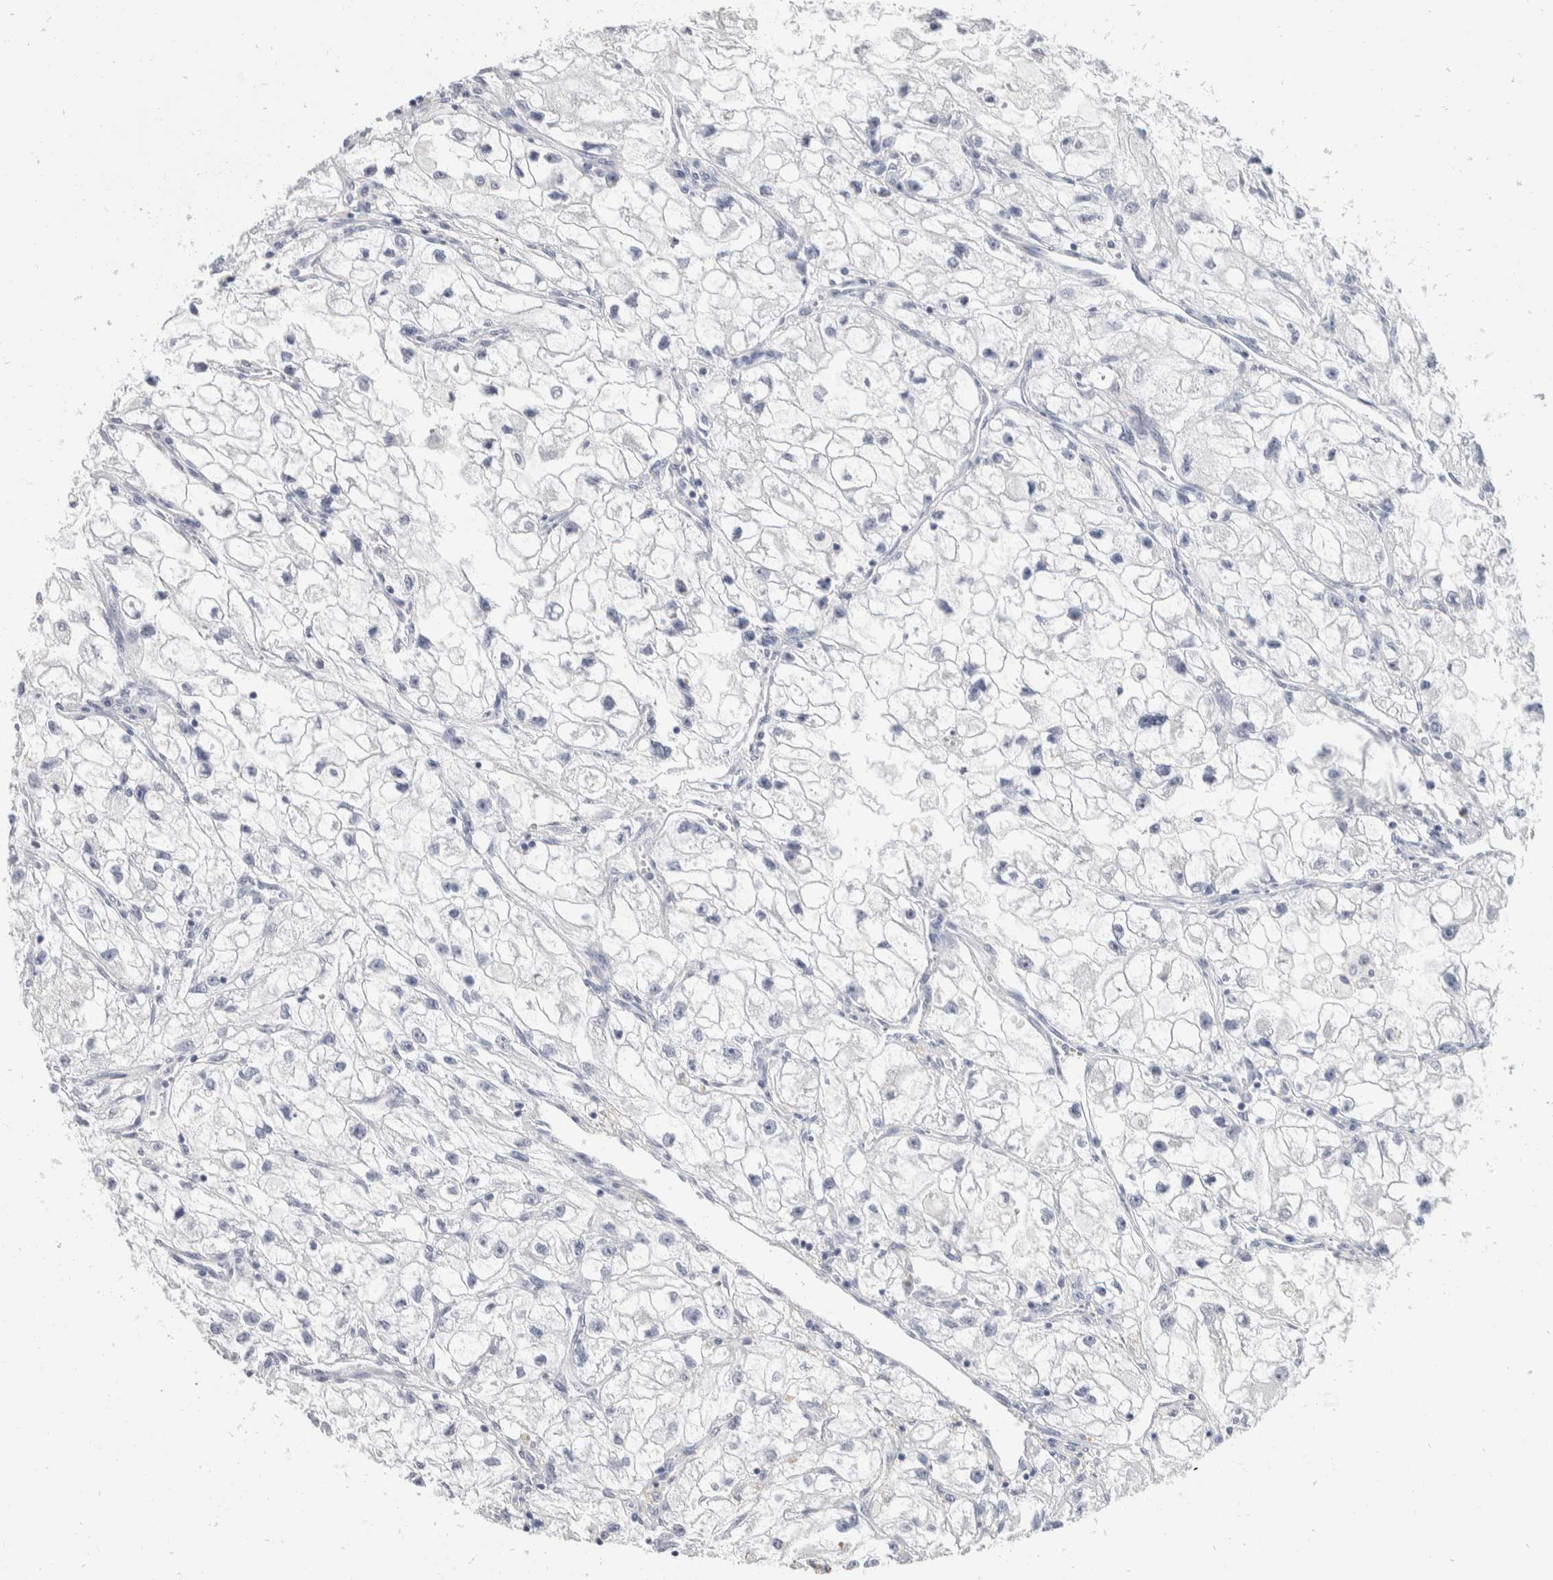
{"staining": {"intensity": "negative", "quantity": "none", "location": "none"}, "tissue": "renal cancer", "cell_type": "Tumor cells", "image_type": "cancer", "snomed": [{"axis": "morphology", "description": "Adenocarcinoma, NOS"}, {"axis": "topography", "description": "Kidney"}], "caption": "This is a photomicrograph of immunohistochemistry (IHC) staining of renal cancer, which shows no staining in tumor cells.", "gene": "CATSPERD", "patient": {"sex": "female", "age": 70}}